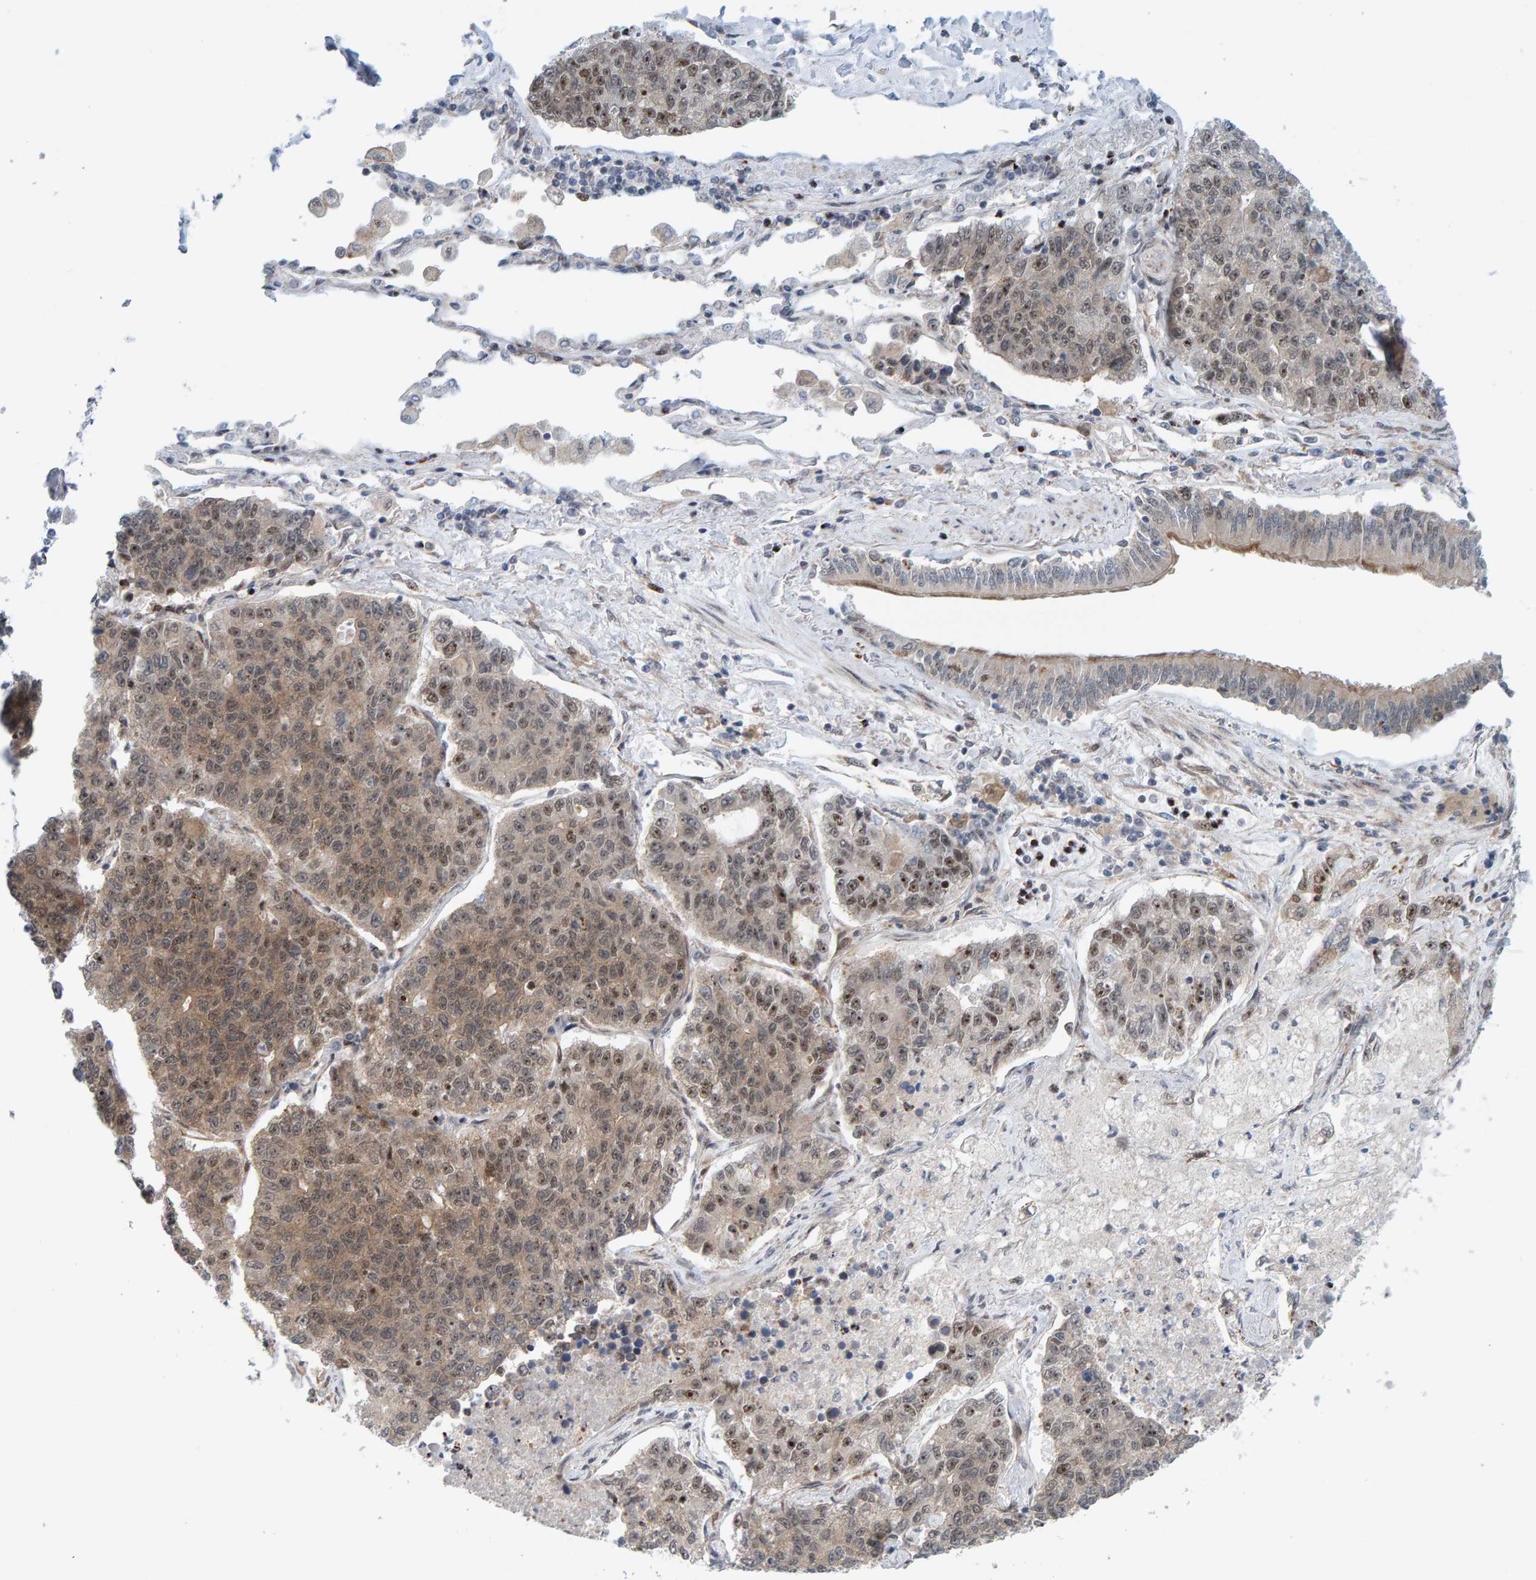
{"staining": {"intensity": "weak", "quantity": ">75%", "location": "cytoplasmic/membranous,nuclear"}, "tissue": "lung cancer", "cell_type": "Tumor cells", "image_type": "cancer", "snomed": [{"axis": "morphology", "description": "Adenocarcinoma, NOS"}, {"axis": "topography", "description": "Lung"}], "caption": "Immunohistochemistry photomicrograph of neoplastic tissue: adenocarcinoma (lung) stained using IHC reveals low levels of weak protein expression localized specifically in the cytoplasmic/membranous and nuclear of tumor cells, appearing as a cytoplasmic/membranous and nuclear brown color.", "gene": "ZNF366", "patient": {"sex": "male", "age": 49}}